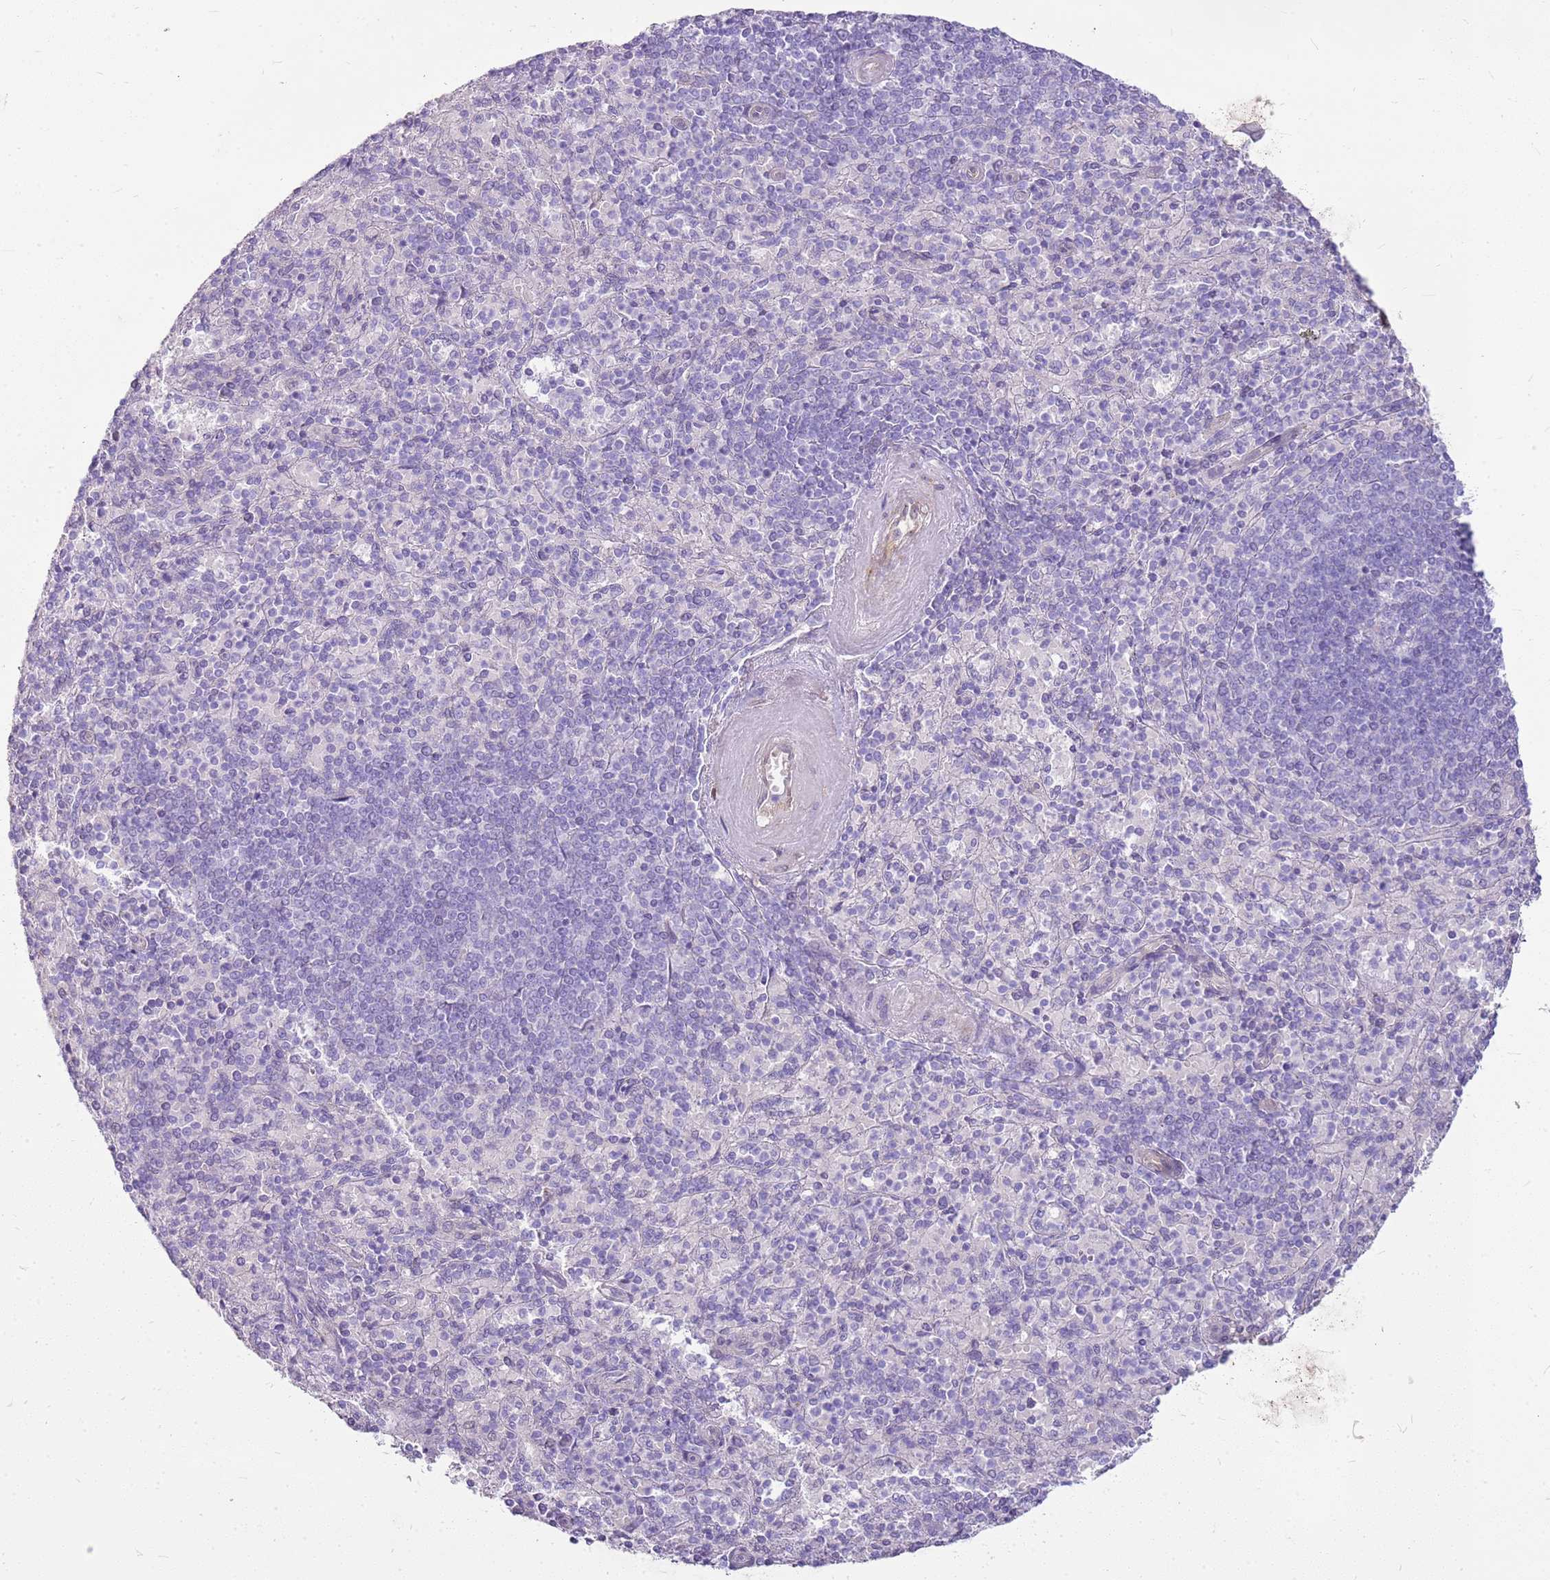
{"staining": {"intensity": "negative", "quantity": "none", "location": "none"}, "tissue": "spleen", "cell_type": "Cells in red pulp", "image_type": "normal", "snomed": [{"axis": "morphology", "description": "Normal tissue, NOS"}, {"axis": "topography", "description": "Spleen"}], "caption": "High magnification brightfield microscopy of normal spleen stained with DAB (3,3'-diaminobenzidine) (brown) and counterstained with hematoxylin (blue): cells in red pulp show no significant expression. Nuclei are stained in blue.", "gene": "HSPB1", "patient": {"sex": "male", "age": 82}}